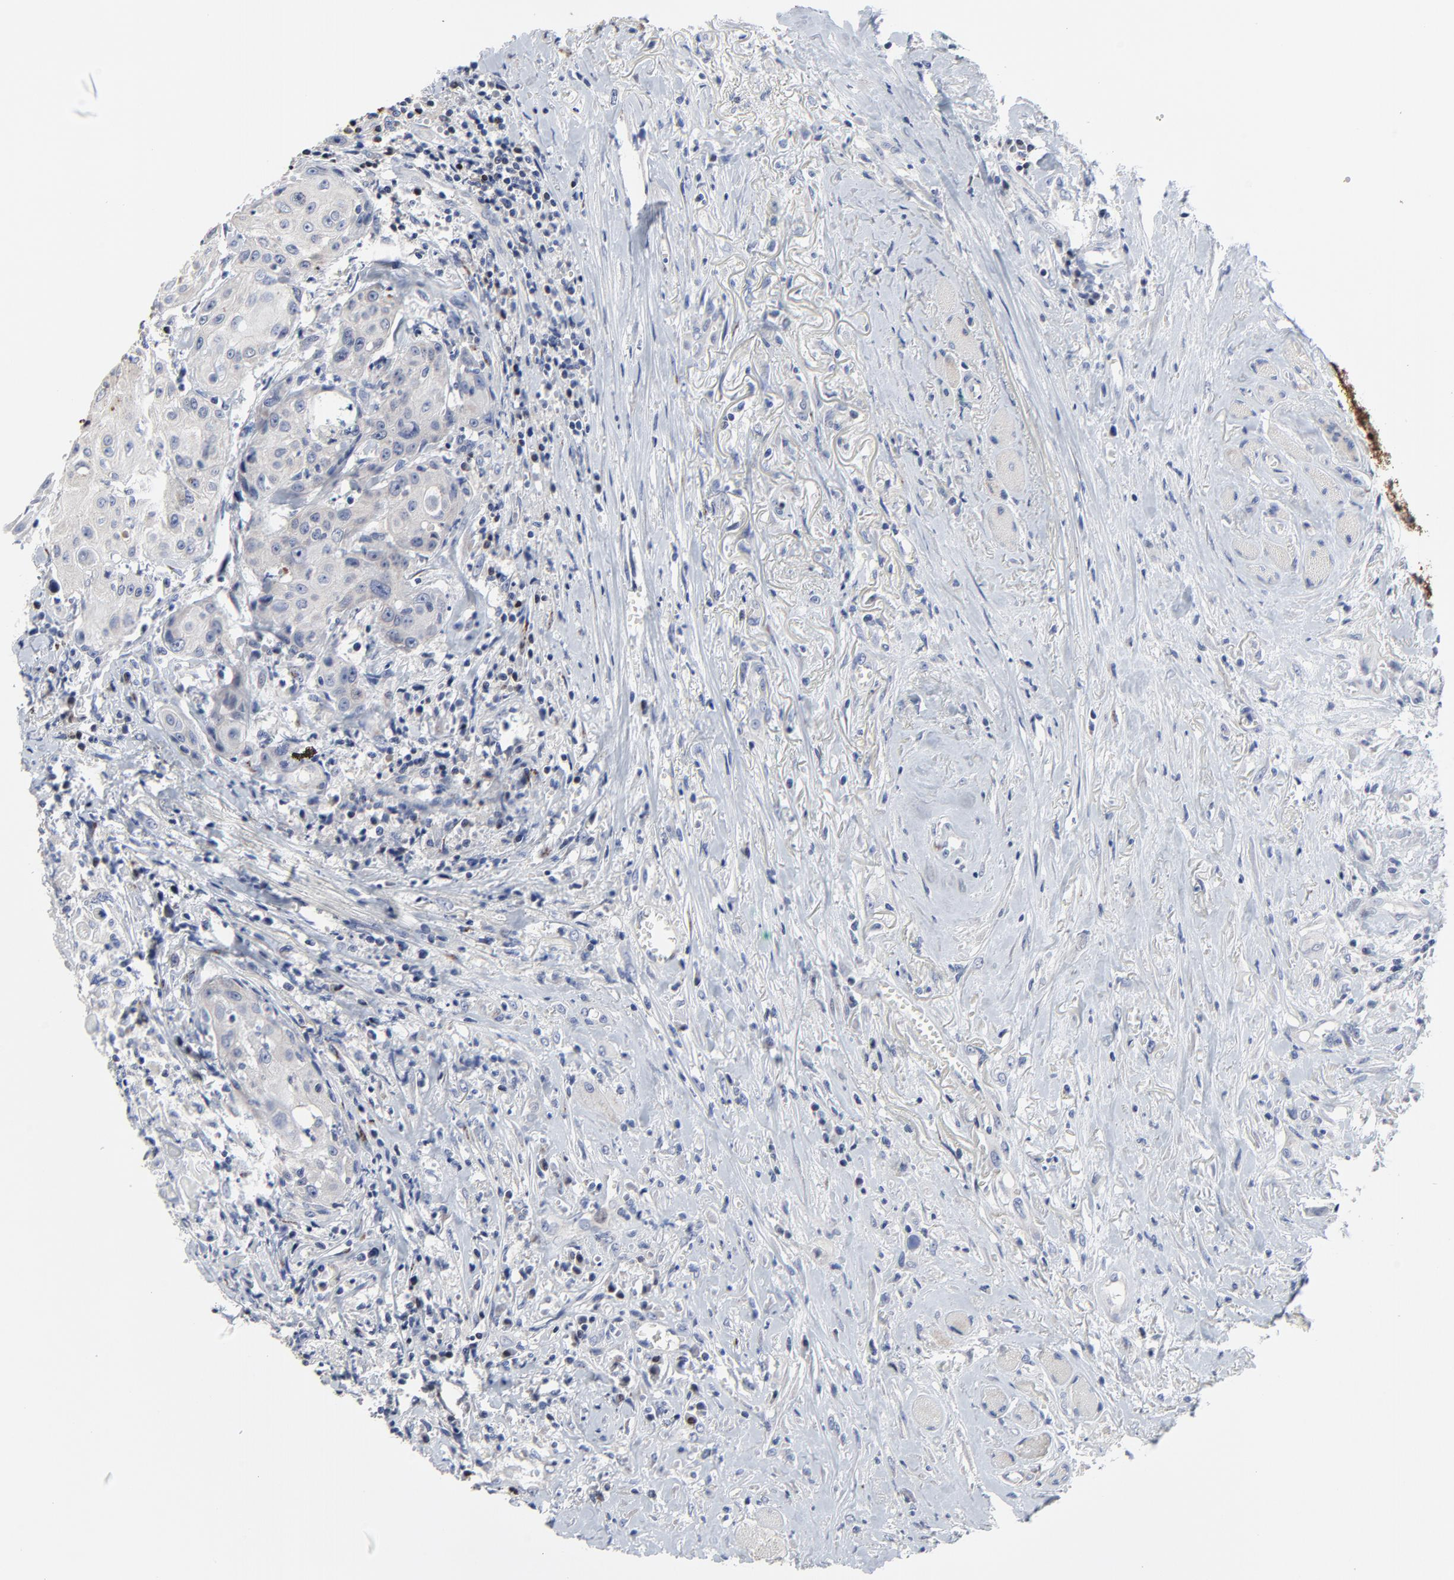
{"staining": {"intensity": "negative", "quantity": "none", "location": "none"}, "tissue": "head and neck cancer", "cell_type": "Tumor cells", "image_type": "cancer", "snomed": [{"axis": "morphology", "description": "Squamous cell carcinoma, NOS"}, {"axis": "topography", "description": "Oral tissue"}, {"axis": "topography", "description": "Head-Neck"}], "caption": "A photomicrograph of human squamous cell carcinoma (head and neck) is negative for staining in tumor cells.", "gene": "LNX1", "patient": {"sex": "female", "age": 82}}